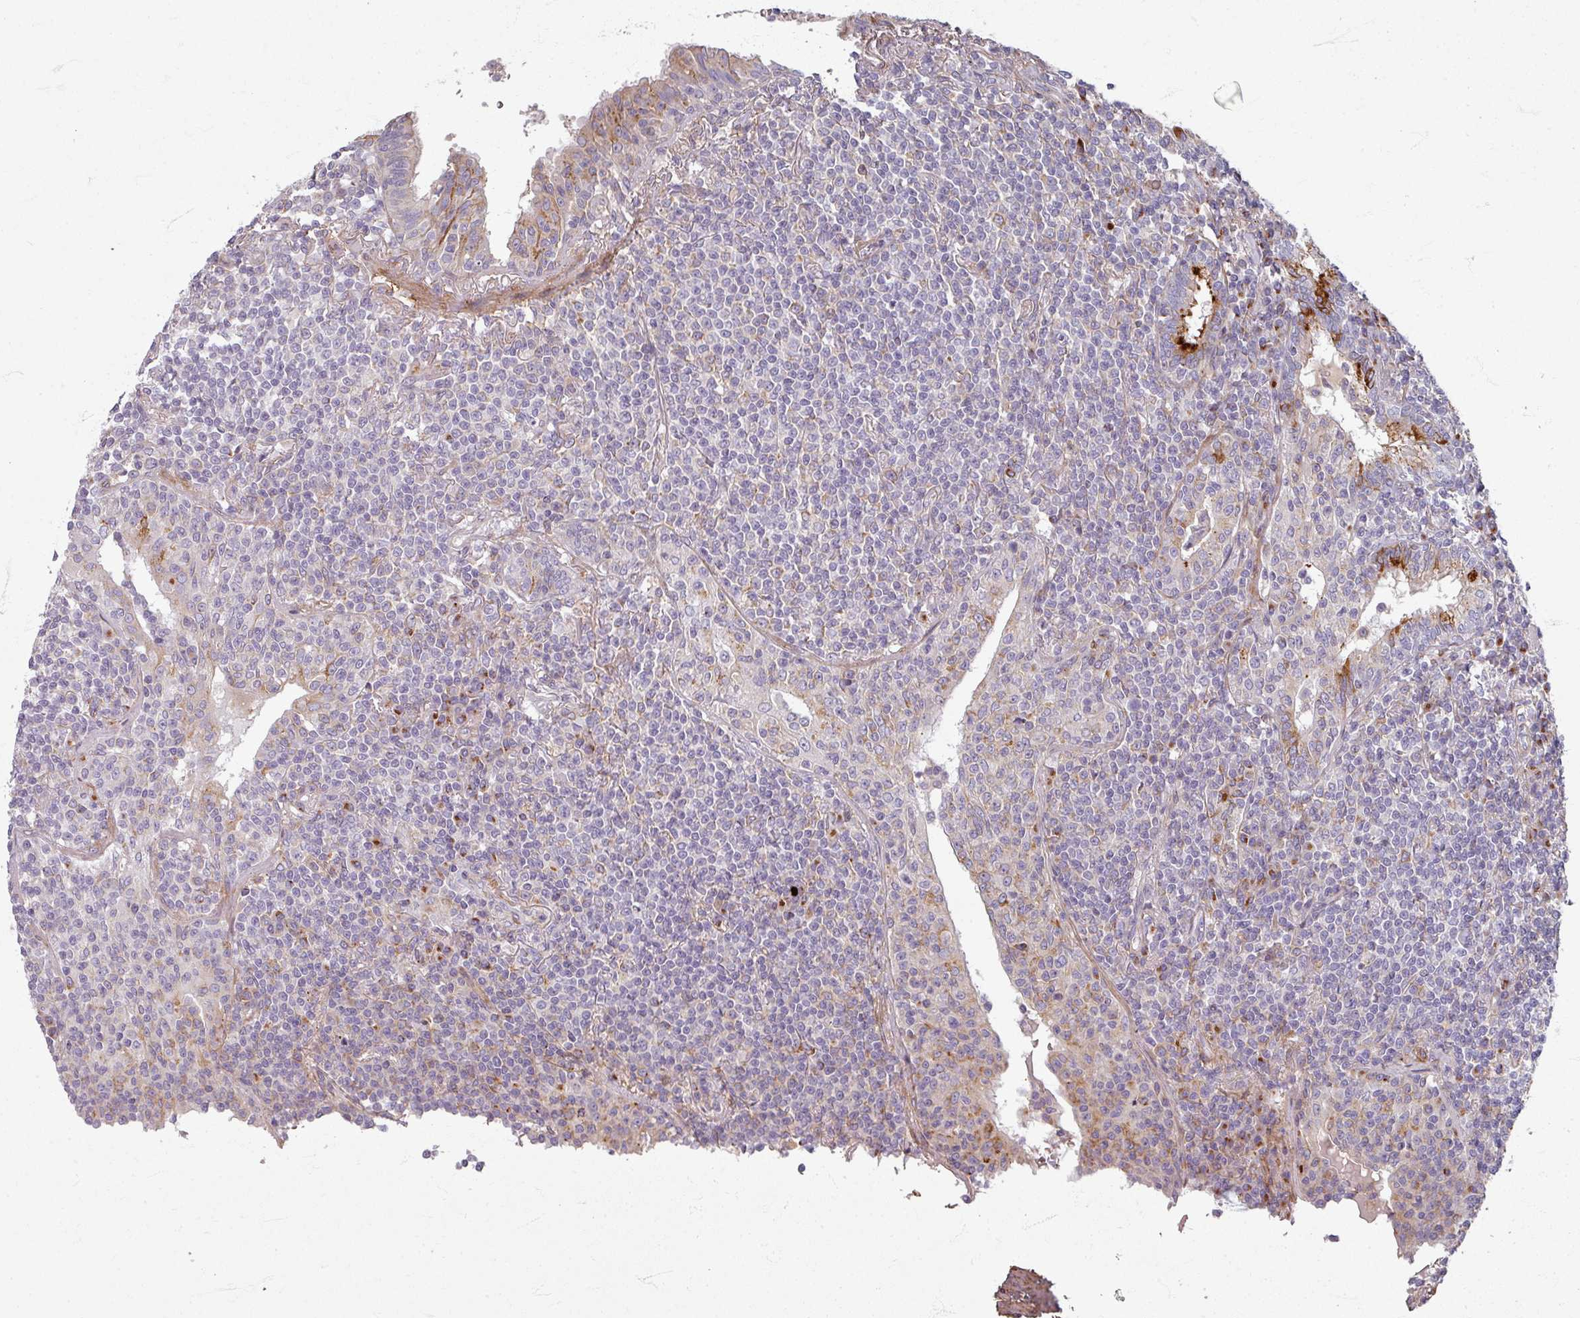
{"staining": {"intensity": "negative", "quantity": "none", "location": "none"}, "tissue": "lymphoma", "cell_type": "Tumor cells", "image_type": "cancer", "snomed": [{"axis": "morphology", "description": "Malignant lymphoma, non-Hodgkin's type, Low grade"}, {"axis": "topography", "description": "Lung"}], "caption": "Tumor cells are negative for protein expression in human lymphoma. The staining is performed using DAB (3,3'-diaminobenzidine) brown chromogen with nuclei counter-stained in using hematoxylin.", "gene": "GABARAPL1", "patient": {"sex": "female", "age": 71}}